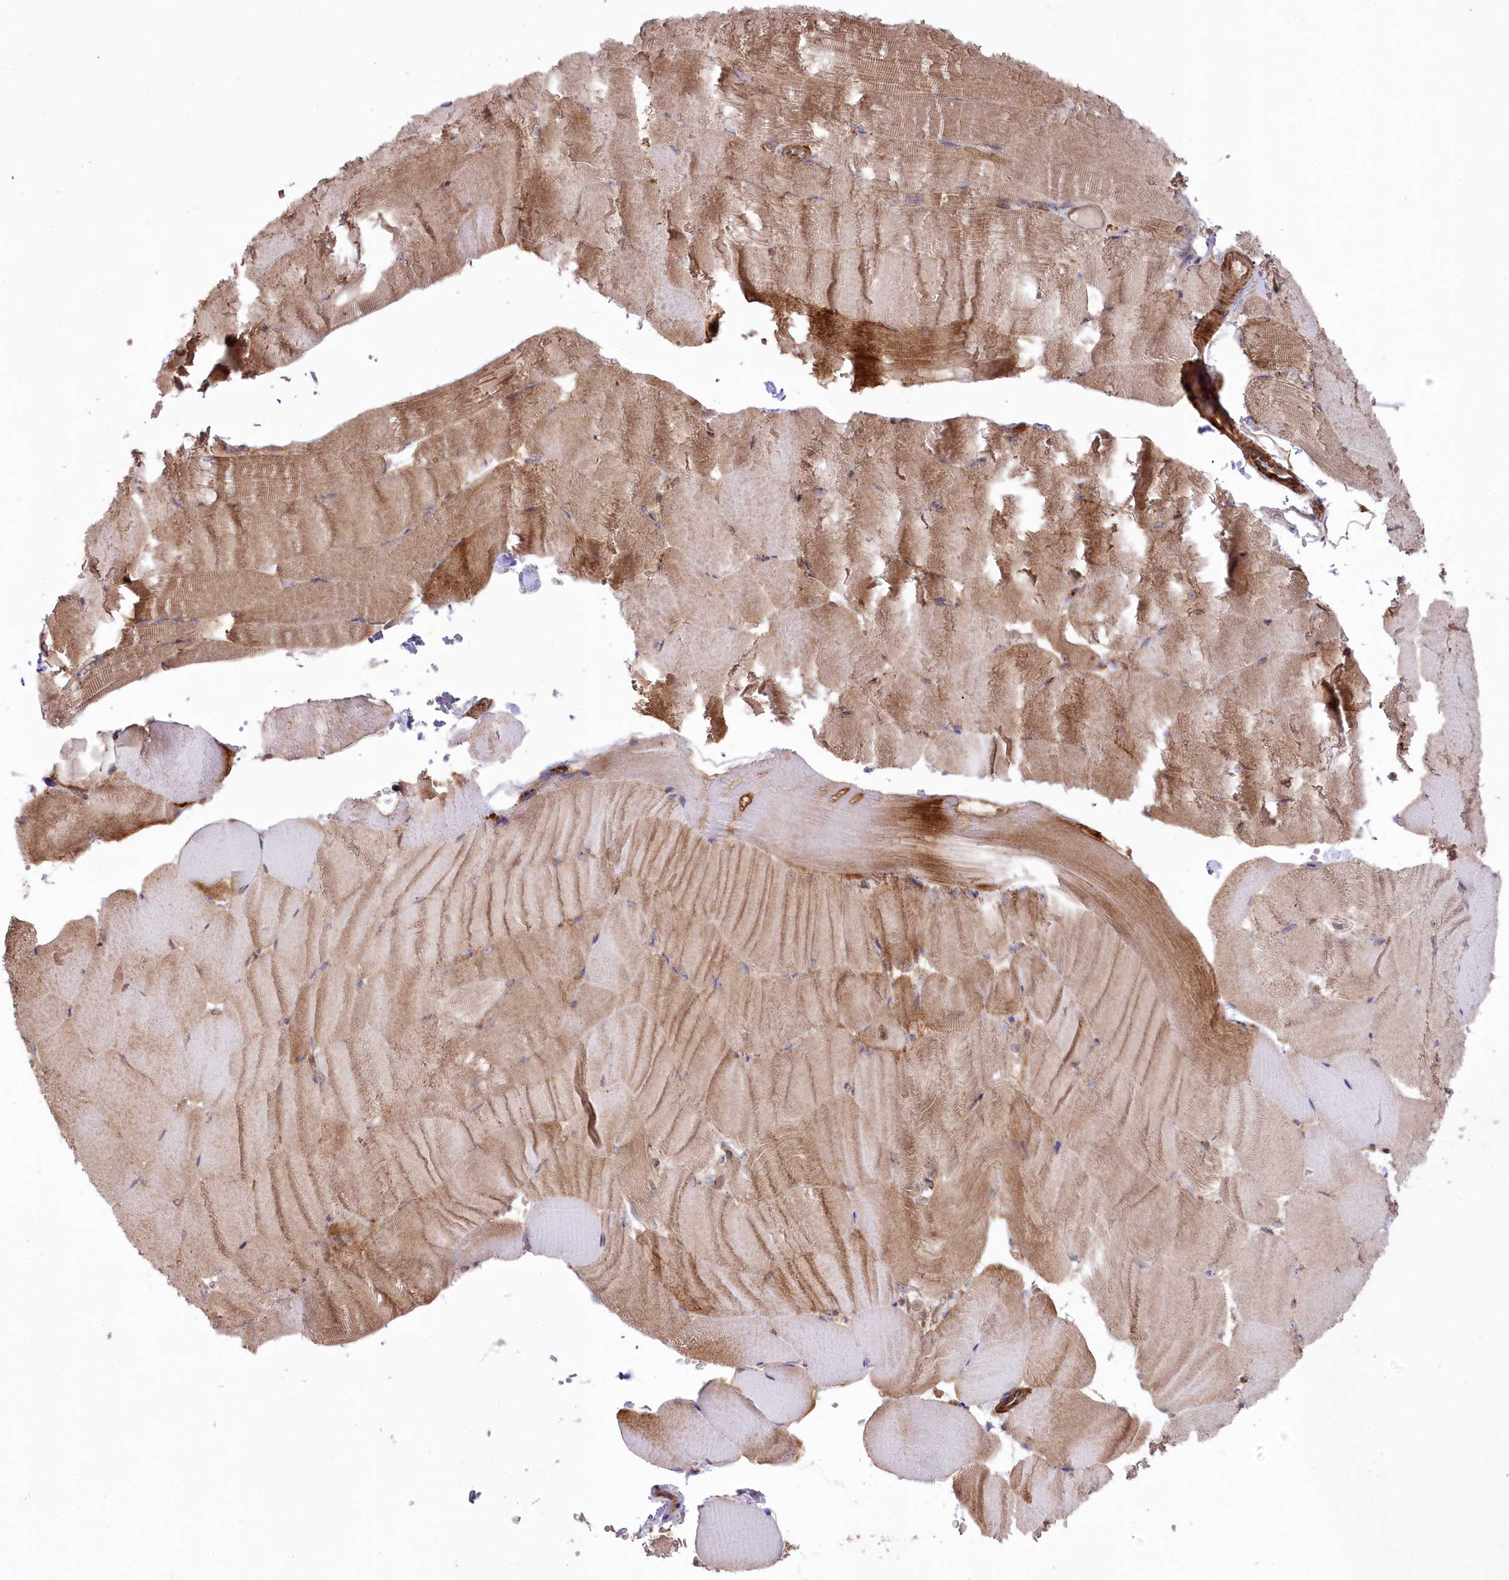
{"staining": {"intensity": "moderate", "quantity": ">75%", "location": "cytoplasmic/membranous"}, "tissue": "skeletal muscle", "cell_type": "Myocytes", "image_type": "normal", "snomed": [{"axis": "morphology", "description": "Normal tissue, NOS"}, {"axis": "topography", "description": "Skeletal muscle"}, {"axis": "topography", "description": "Parathyroid gland"}], "caption": "Moderate cytoplasmic/membranous expression for a protein is identified in approximately >75% of myocytes of benign skeletal muscle using immunohistochemistry (IHC).", "gene": "CCDC91", "patient": {"sex": "female", "age": 37}}